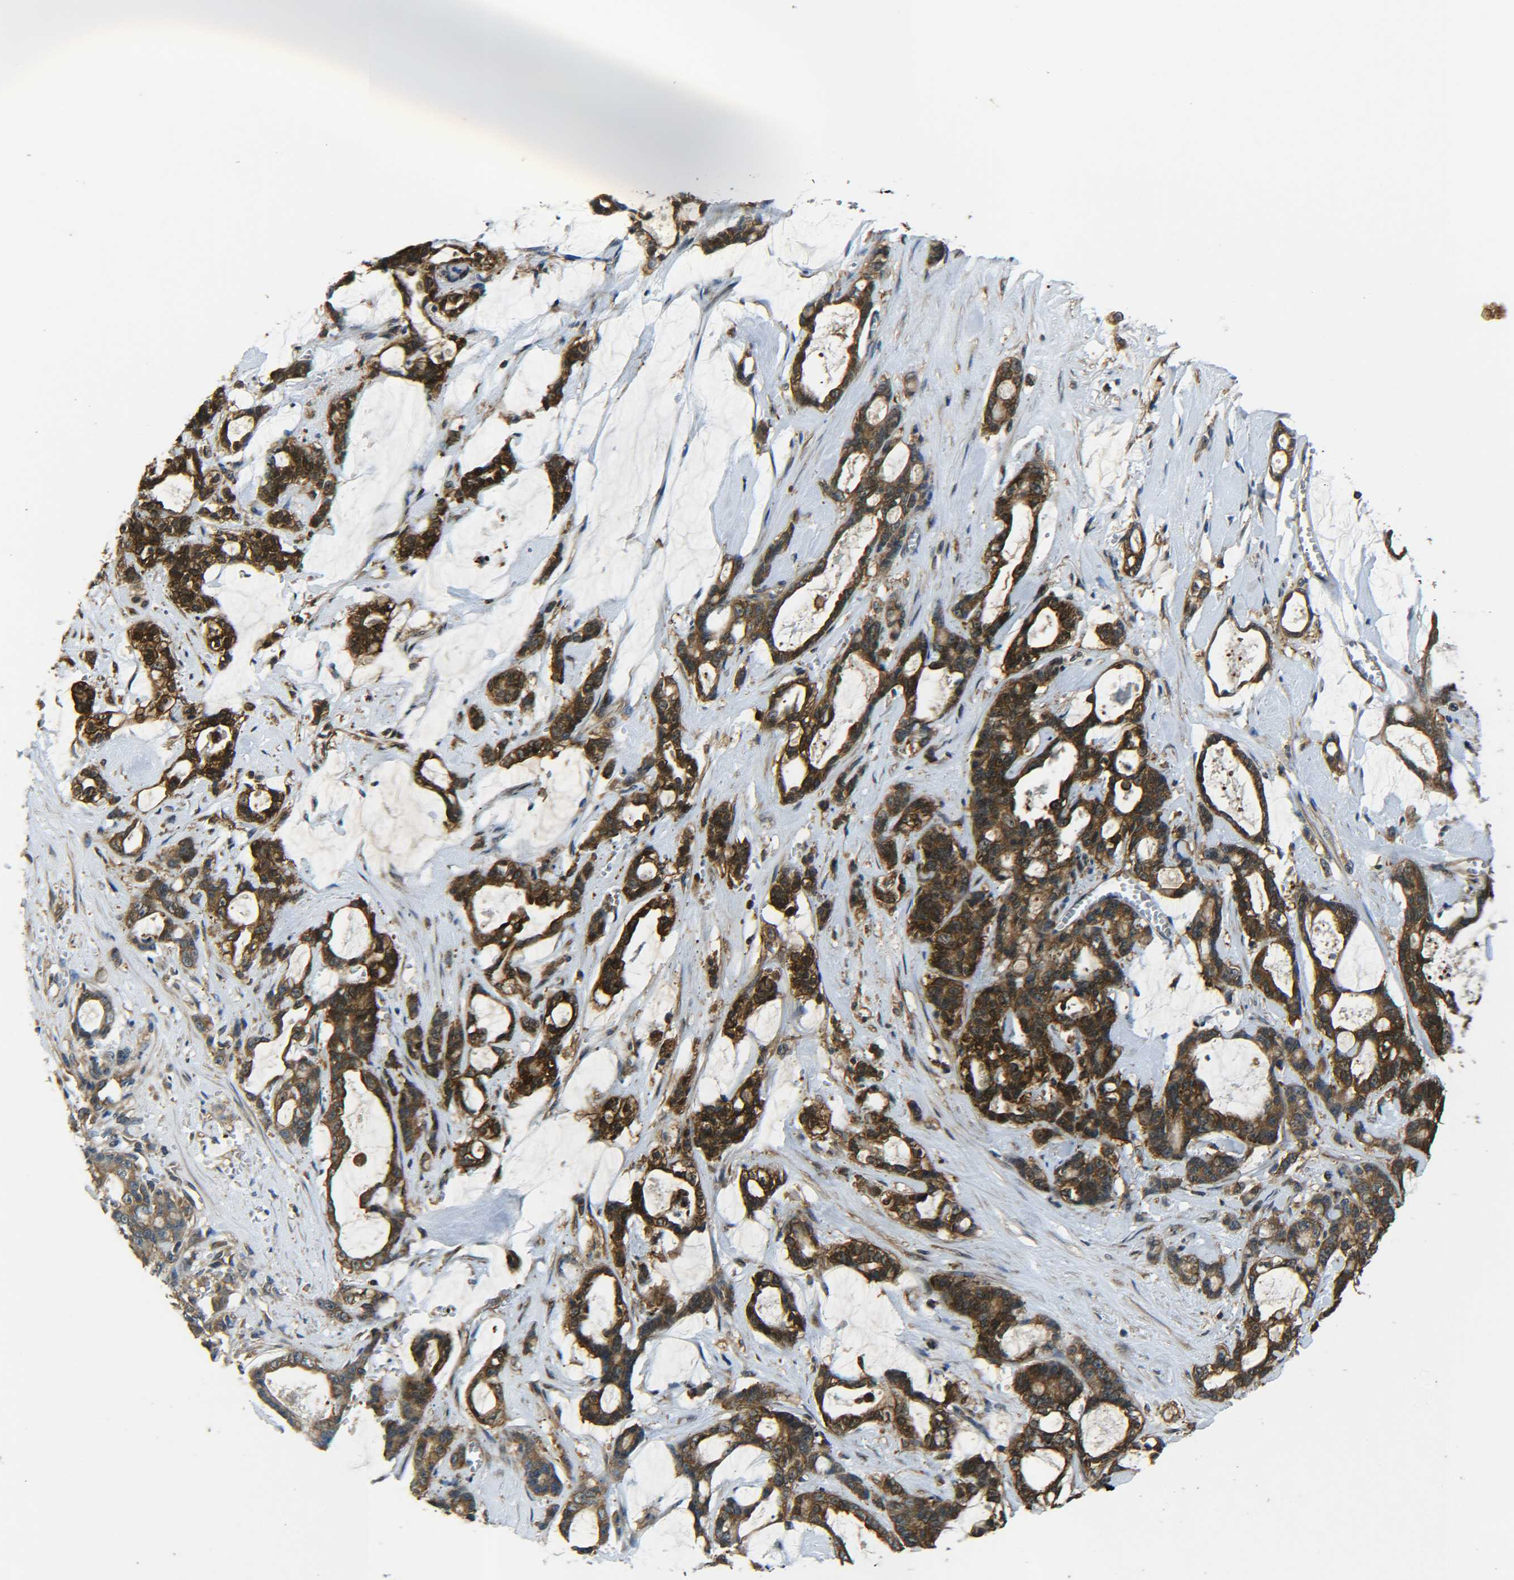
{"staining": {"intensity": "strong", "quantity": ">75%", "location": "cytoplasmic/membranous"}, "tissue": "pancreatic cancer", "cell_type": "Tumor cells", "image_type": "cancer", "snomed": [{"axis": "morphology", "description": "Adenocarcinoma, NOS"}, {"axis": "topography", "description": "Pancreas"}], "caption": "Immunohistochemistry staining of pancreatic cancer (adenocarcinoma), which shows high levels of strong cytoplasmic/membranous positivity in about >75% of tumor cells indicating strong cytoplasmic/membranous protein expression. The staining was performed using DAB (brown) for protein detection and nuclei were counterstained in hematoxylin (blue).", "gene": "PREB", "patient": {"sex": "female", "age": 73}}